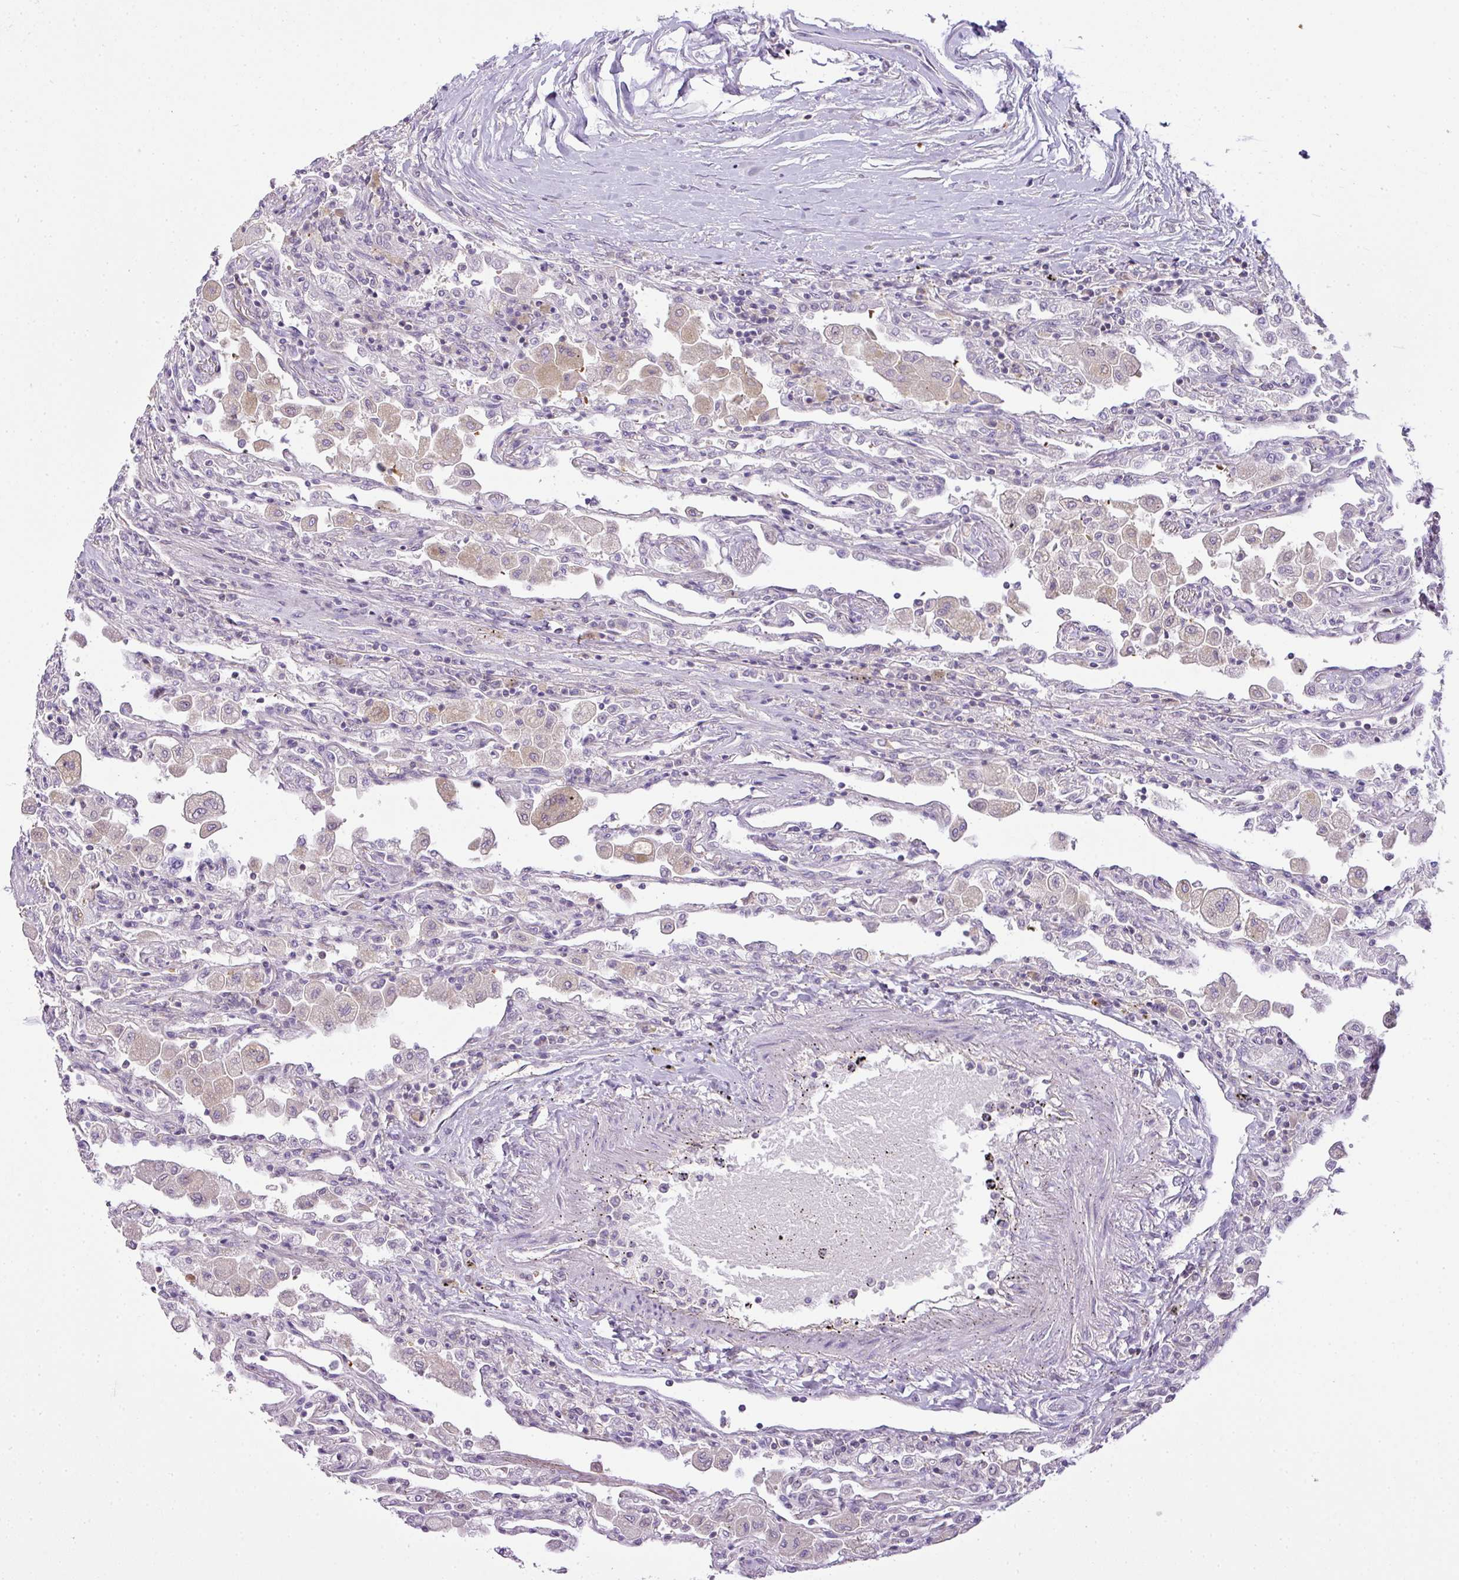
{"staining": {"intensity": "negative", "quantity": "none", "location": "none"}, "tissue": "lung", "cell_type": "Alveolar cells", "image_type": "normal", "snomed": [{"axis": "morphology", "description": "Normal tissue, NOS"}, {"axis": "topography", "description": "Bronchus"}, {"axis": "topography", "description": "Lung"}], "caption": "IHC micrograph of unremarkable lung: lung stained with DAB demonstrates no significant protein staining in alveolar cells. (DAB IHC visualized using brightfield microscopy, high magnification).", "gene": "HOXC13", "patient": {"sex": "female", "age": 49}}